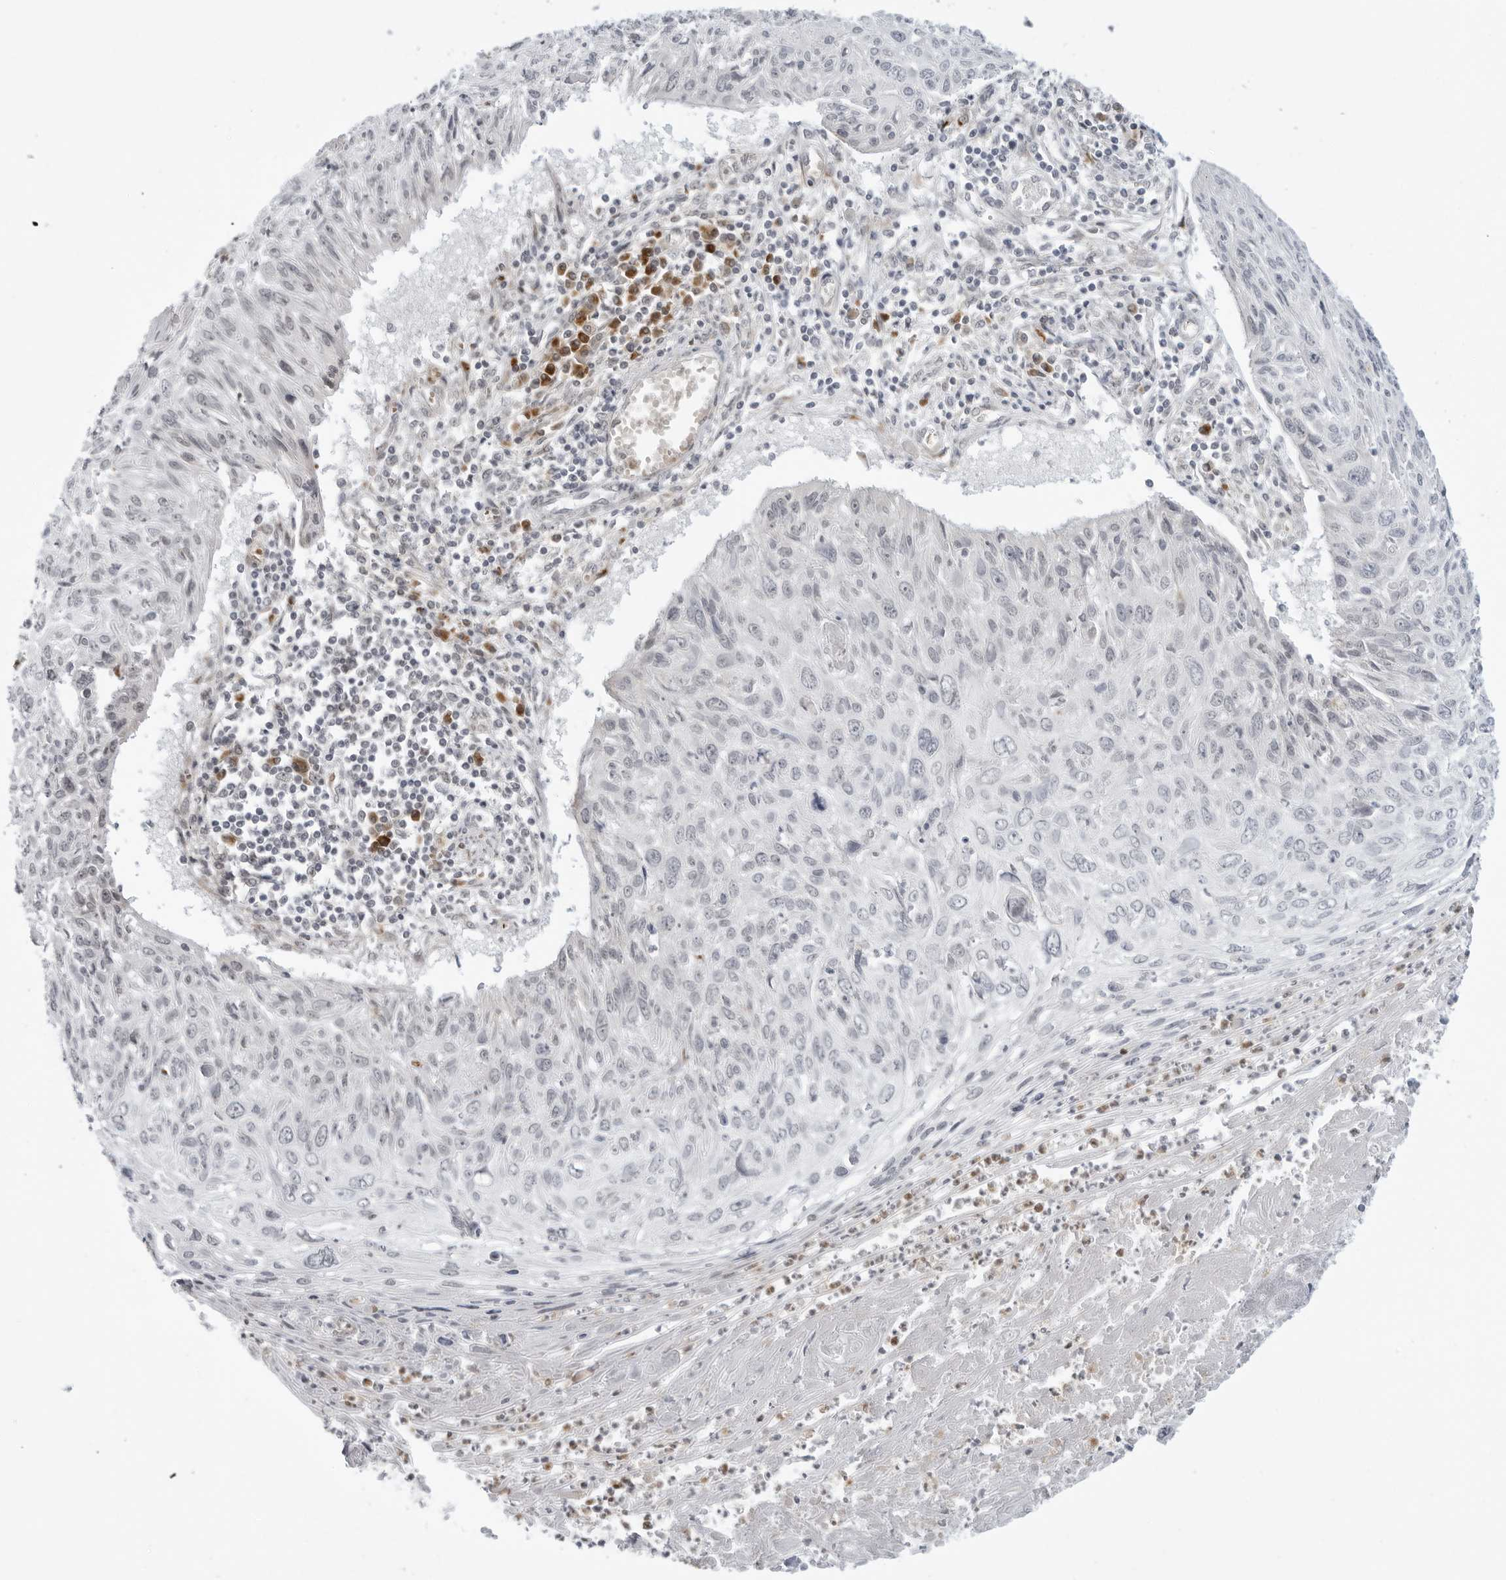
{"staining": {"intensity": "negative", "quantity": "none", "location": "none"}, "tissue": "cervical cancer", "cell_type": "Tumor cells", "image_type": "cancer", "snomed": [{"axis": "morphology", "description": "Squamous cell carcinoma, NOS"}, {"axis": "topography", "description": "Cervix"}], "caption": "IHC image of neoplastic tissue: human squamous cell carcinoma (cervical) stained with DAB shows no significant protein positivity in tumor cells. The staining was performed using DAB (3,3'-diaminobenzidine) to visualize the protein expression in brown, while the nuclei were stained in blue with hematoxylin (Magnification: 20x).", "gene": "SUGCT", "patient": {"sex": "female", "age": 51}}